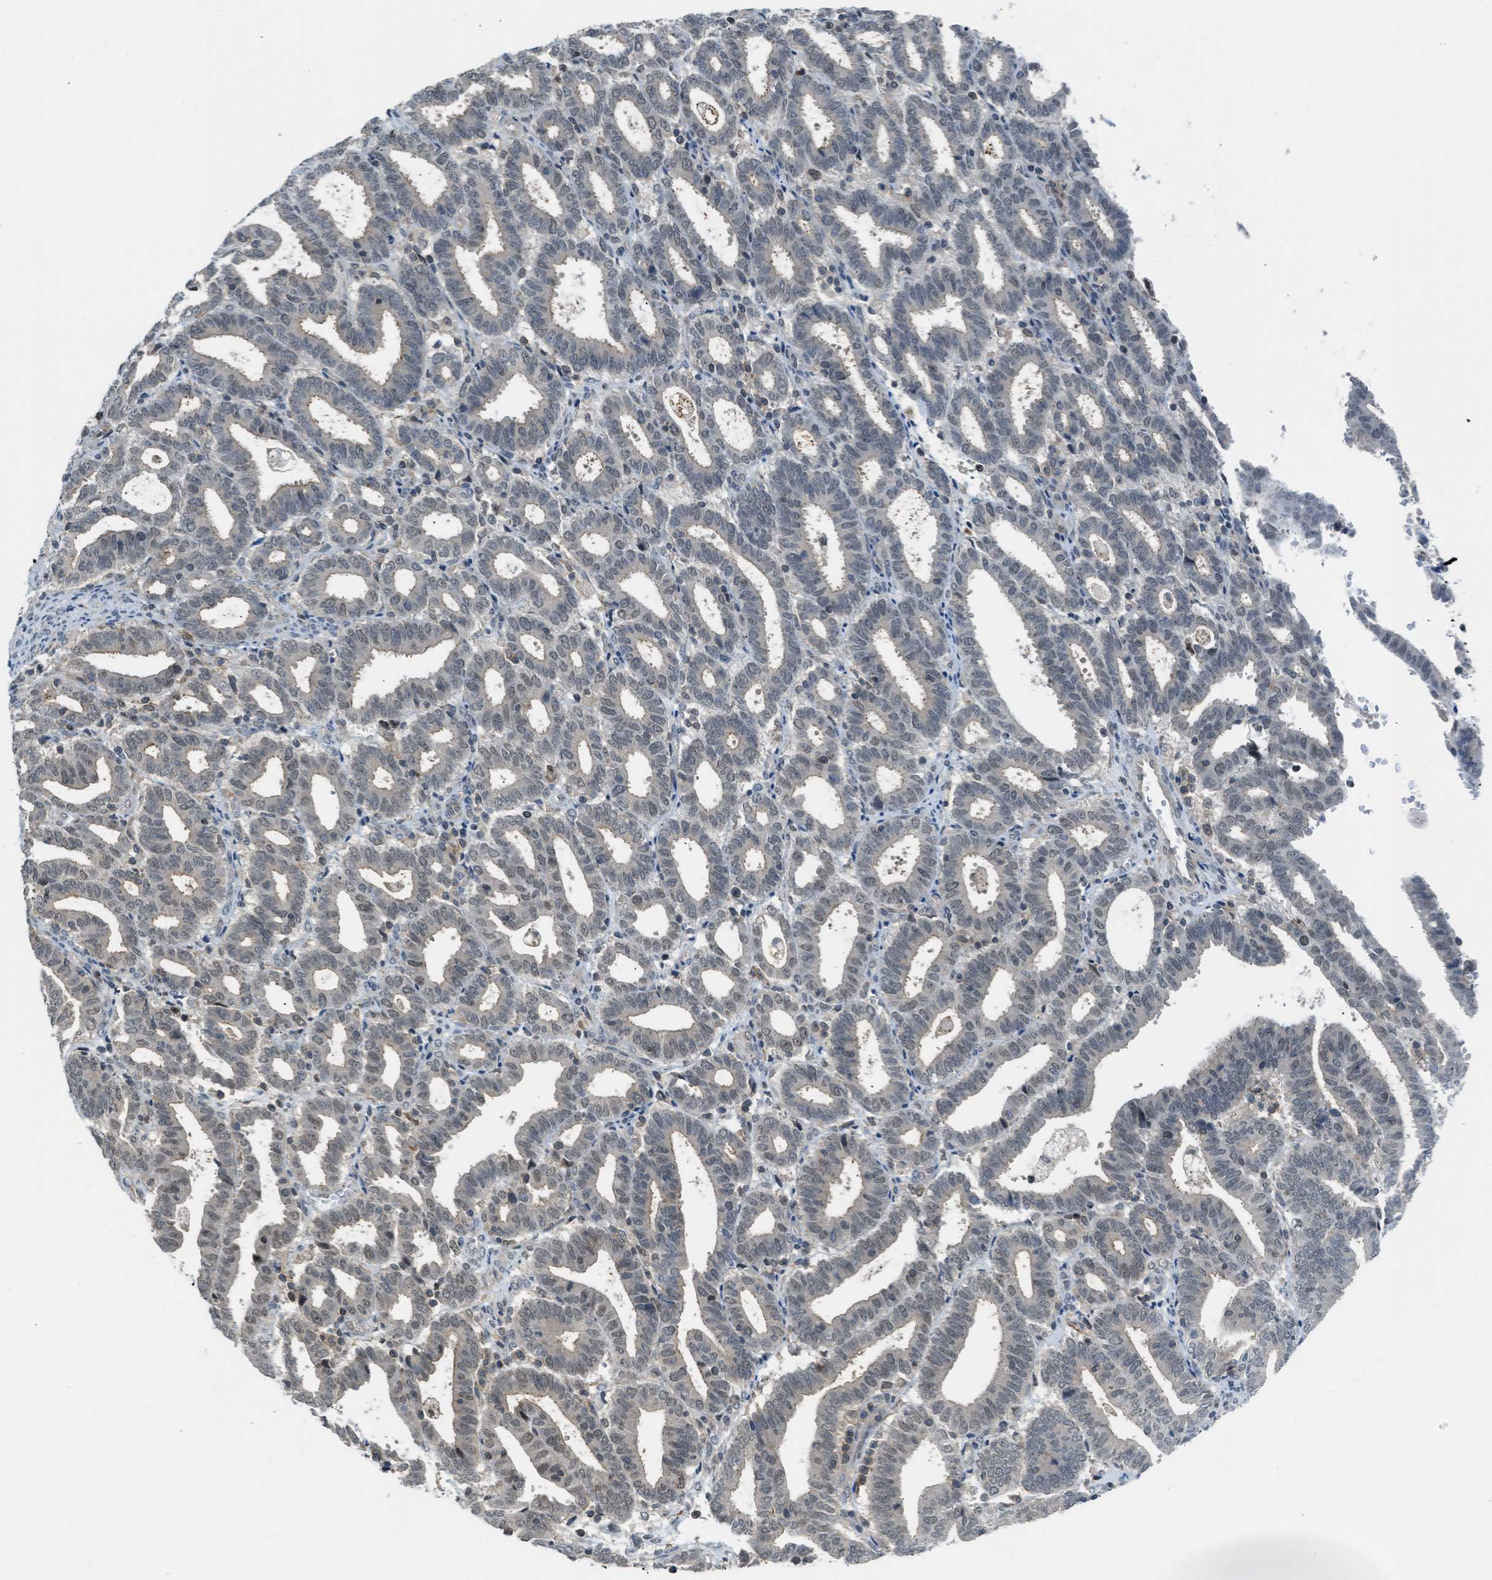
{"staining": {"intensity": "weak", "quantity": "<25%", "location": "nuclear"}, "tissue": "endometrial cancer", "cell_type": "Tumor cells", "image_type": "cancer", "snomed": [{"axis": "morphology", "description": "Adenocarcinoma, NOS"}, {"axis": "topography", "description": "Uterus"}], "caption": "Endometrial cancer was stained to show a protein in brown. There is no significant expression in tumor cells. Brightfield microscopy of immunohistochemistry (IHC) stained with DAB (3,3'-diaminobenzidine) (brown) and hematoxylin (blue), captured at high magnification.", "gene": "TTBK2", "patient": {"sex": "female", "age": 83}}